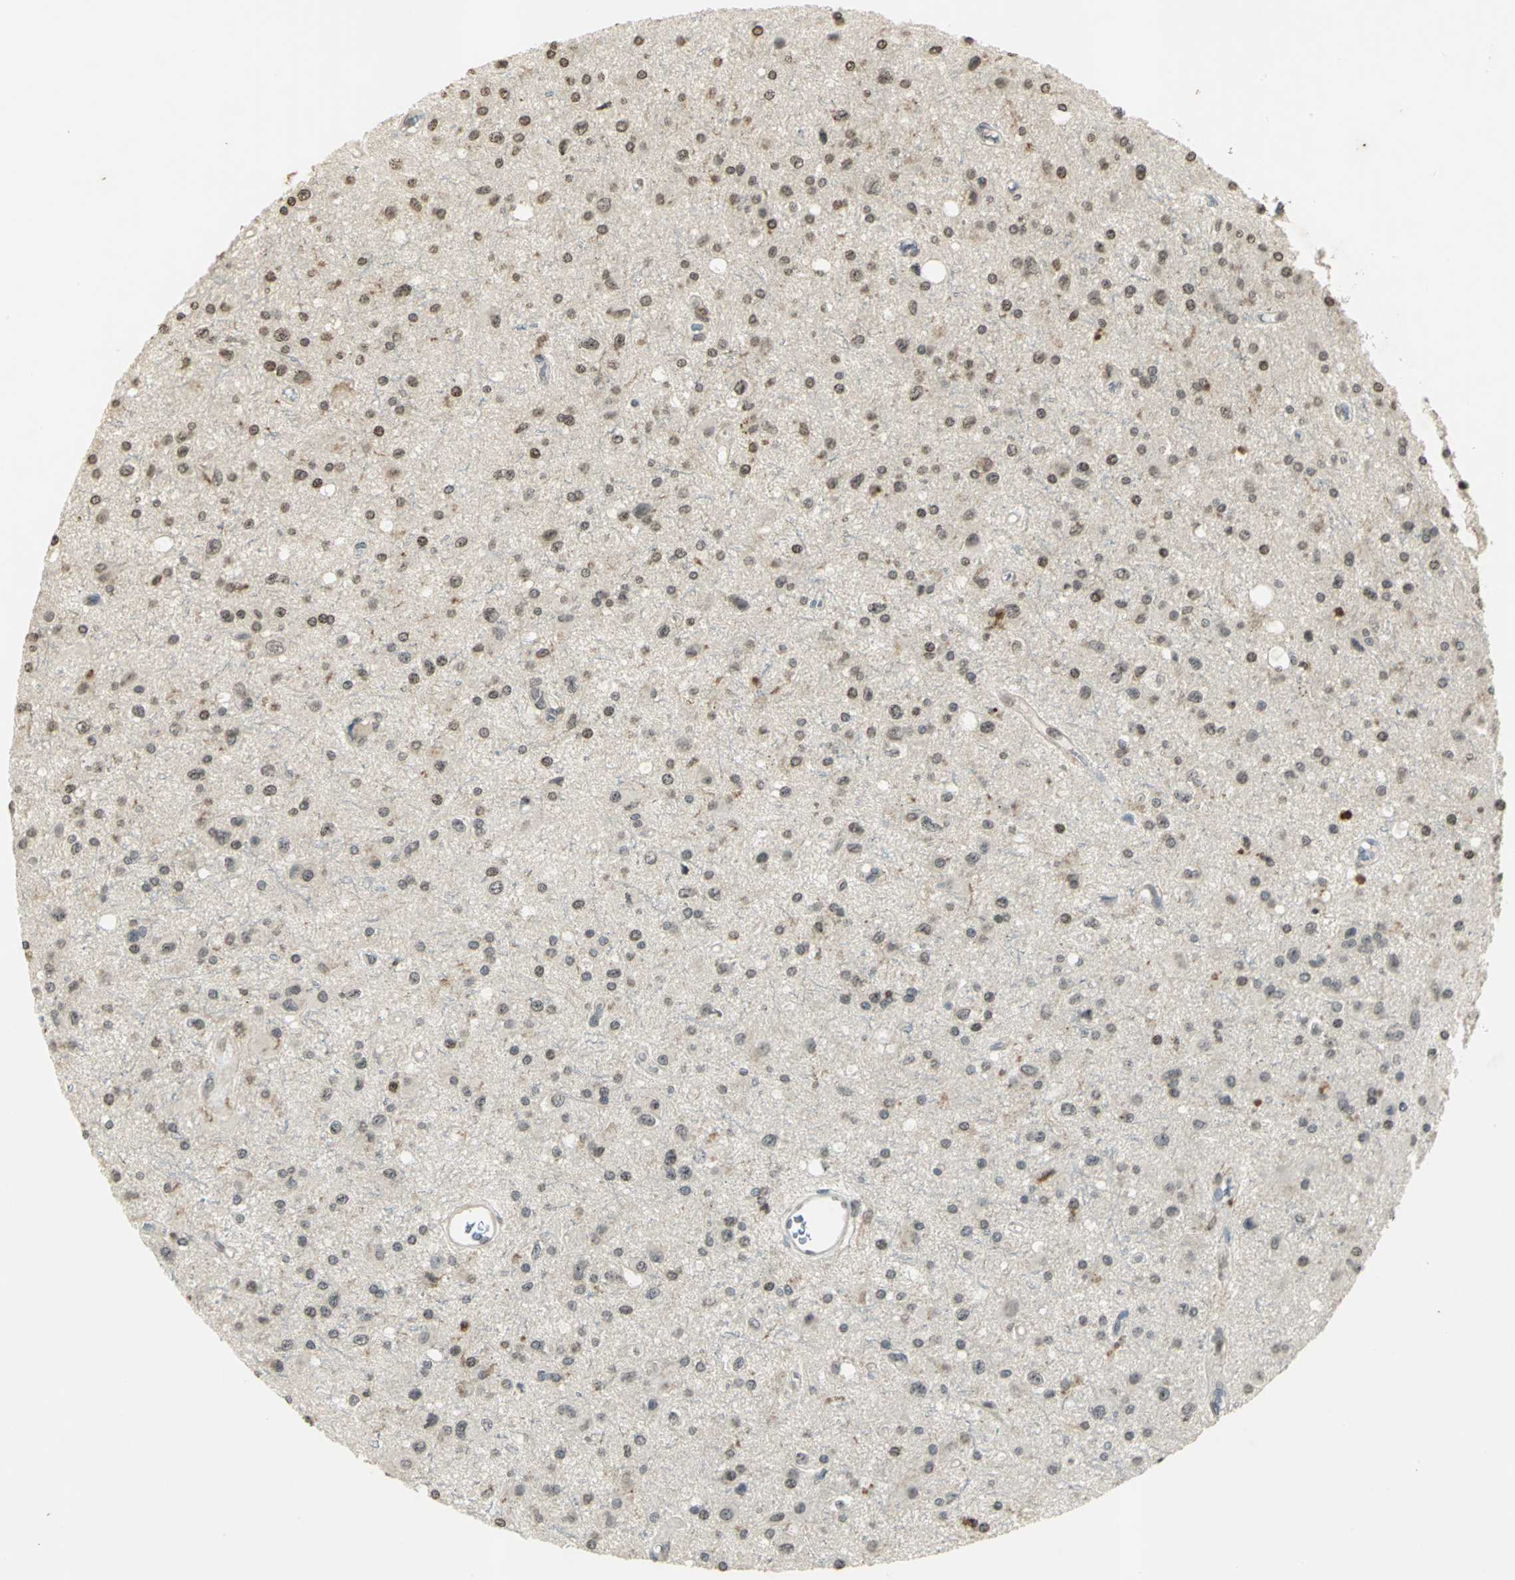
{"staining": {"intensity": "weak", "quantity": "<25%", "location": "cytoplasmic/membranous,nuclear"}, "tissue": "glioma", "cell_type": "Tumor cells", "image_type": "cancer", "snomed": [{"axis": "morphology", "description": "Glioma, malignant, Low grade"}, {"axis": "topography", "description": "Brain"}], "caption": "Human malignant glioma (low-grade) stained for a protein using IHC exhibits no staining in tumor cells.", "gene": "IL16", "patient": {"sex": "male", "age": 58}}